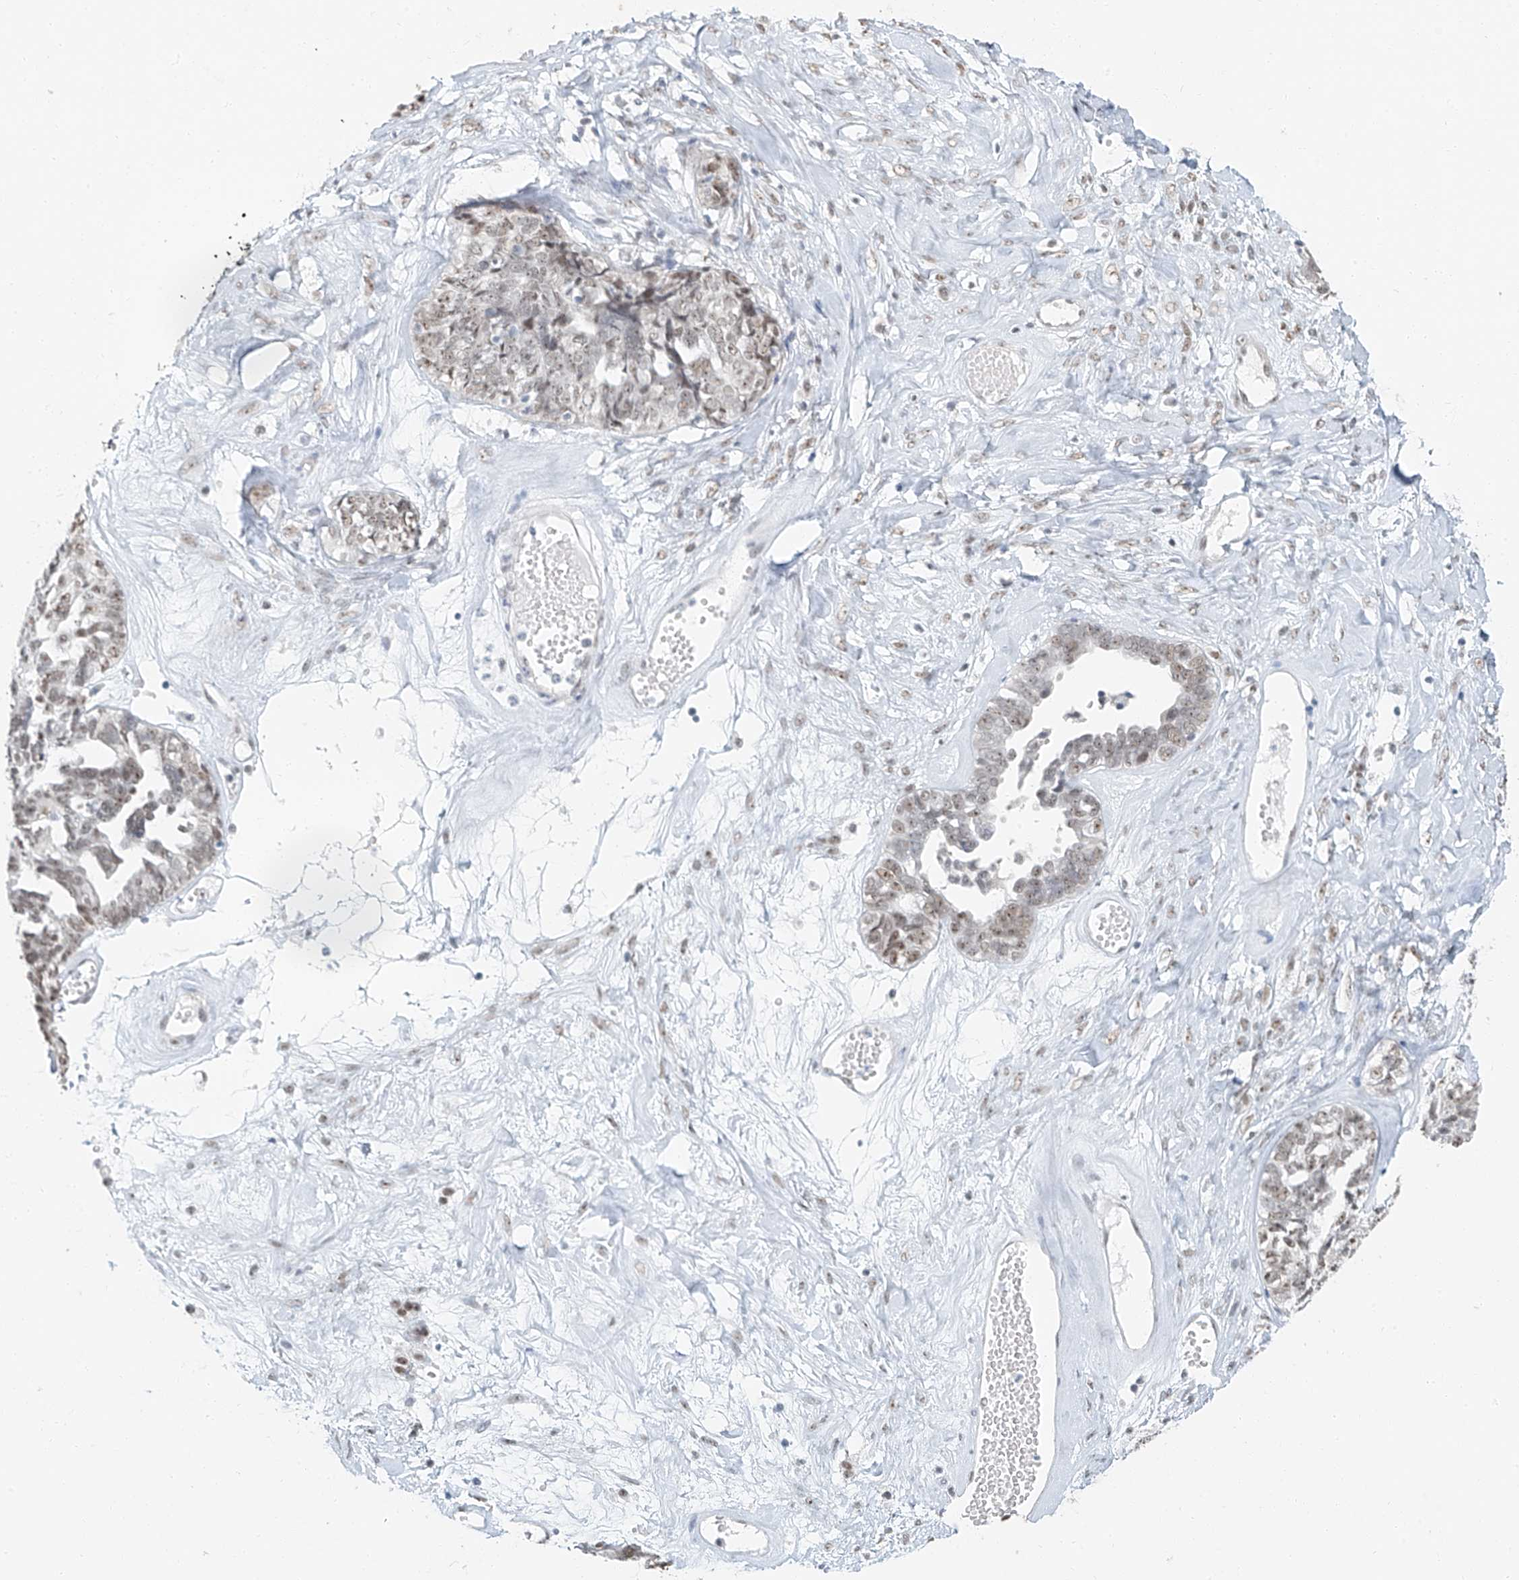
{"staining": {"intensity": "moderate", "quantity": ">75%", "location": "nuclear"}, "tissue": "ovarian cancer", "cell_type": "Tumor cells", "image_type": "cancer", "snomed": [{"axis": "morphology", "description": "Cystadenocarcinoma, serous, NOS"}, {"axis": "topography", "description": "Ovary"}], "caption": "Immunohistochemical staining of ovarian serous cystadenocarcinoma displays medium levels of moderate nuclear expression in about >75% of tumor cells. Nuclei are stained in blue.", "gene": "PGC", "patient": {"sex": "female", "age": 79}}